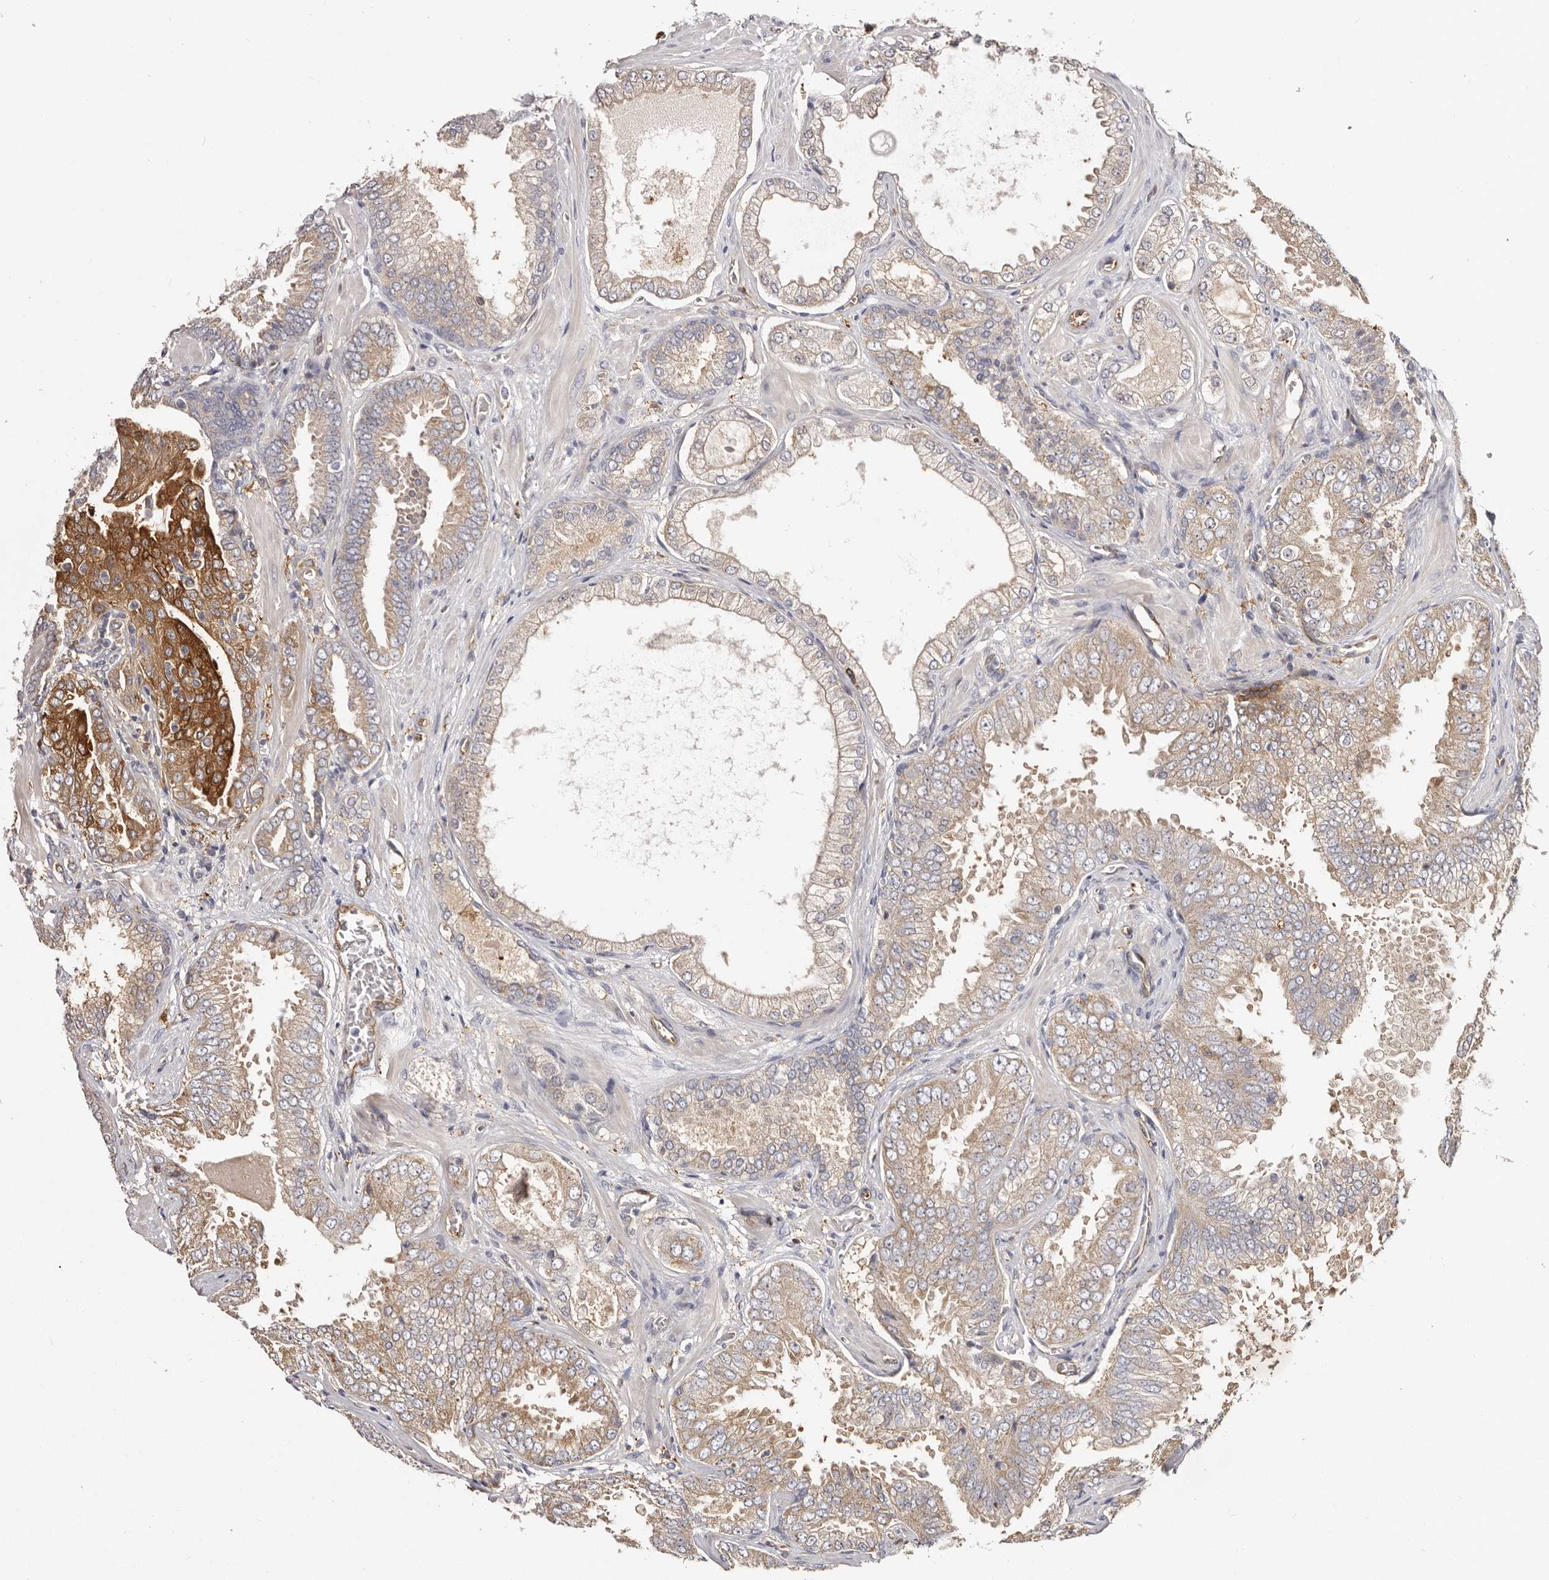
{"staining": {"intensity": "weak", "quantity": ">75%", "location": "cytoplasmic/membranous"}, "tissue": "prostate cancer", "cell_type": "Tumor cells", "image_type": "cancer", "snomed": [{"axis": "morphology", "description": "Adenocarcinoma, High grade"}, {"axis": "topography", "description": "Prostate"}], "caption": "High-grade adenocarcinoma (prostate) stained for a protein (brown) reveals weak cytoplasmic/membranous positive expression in about >75% of tumor cells.", "gene": "LAP3", "patient": {"sex": "male", "age": 58}}